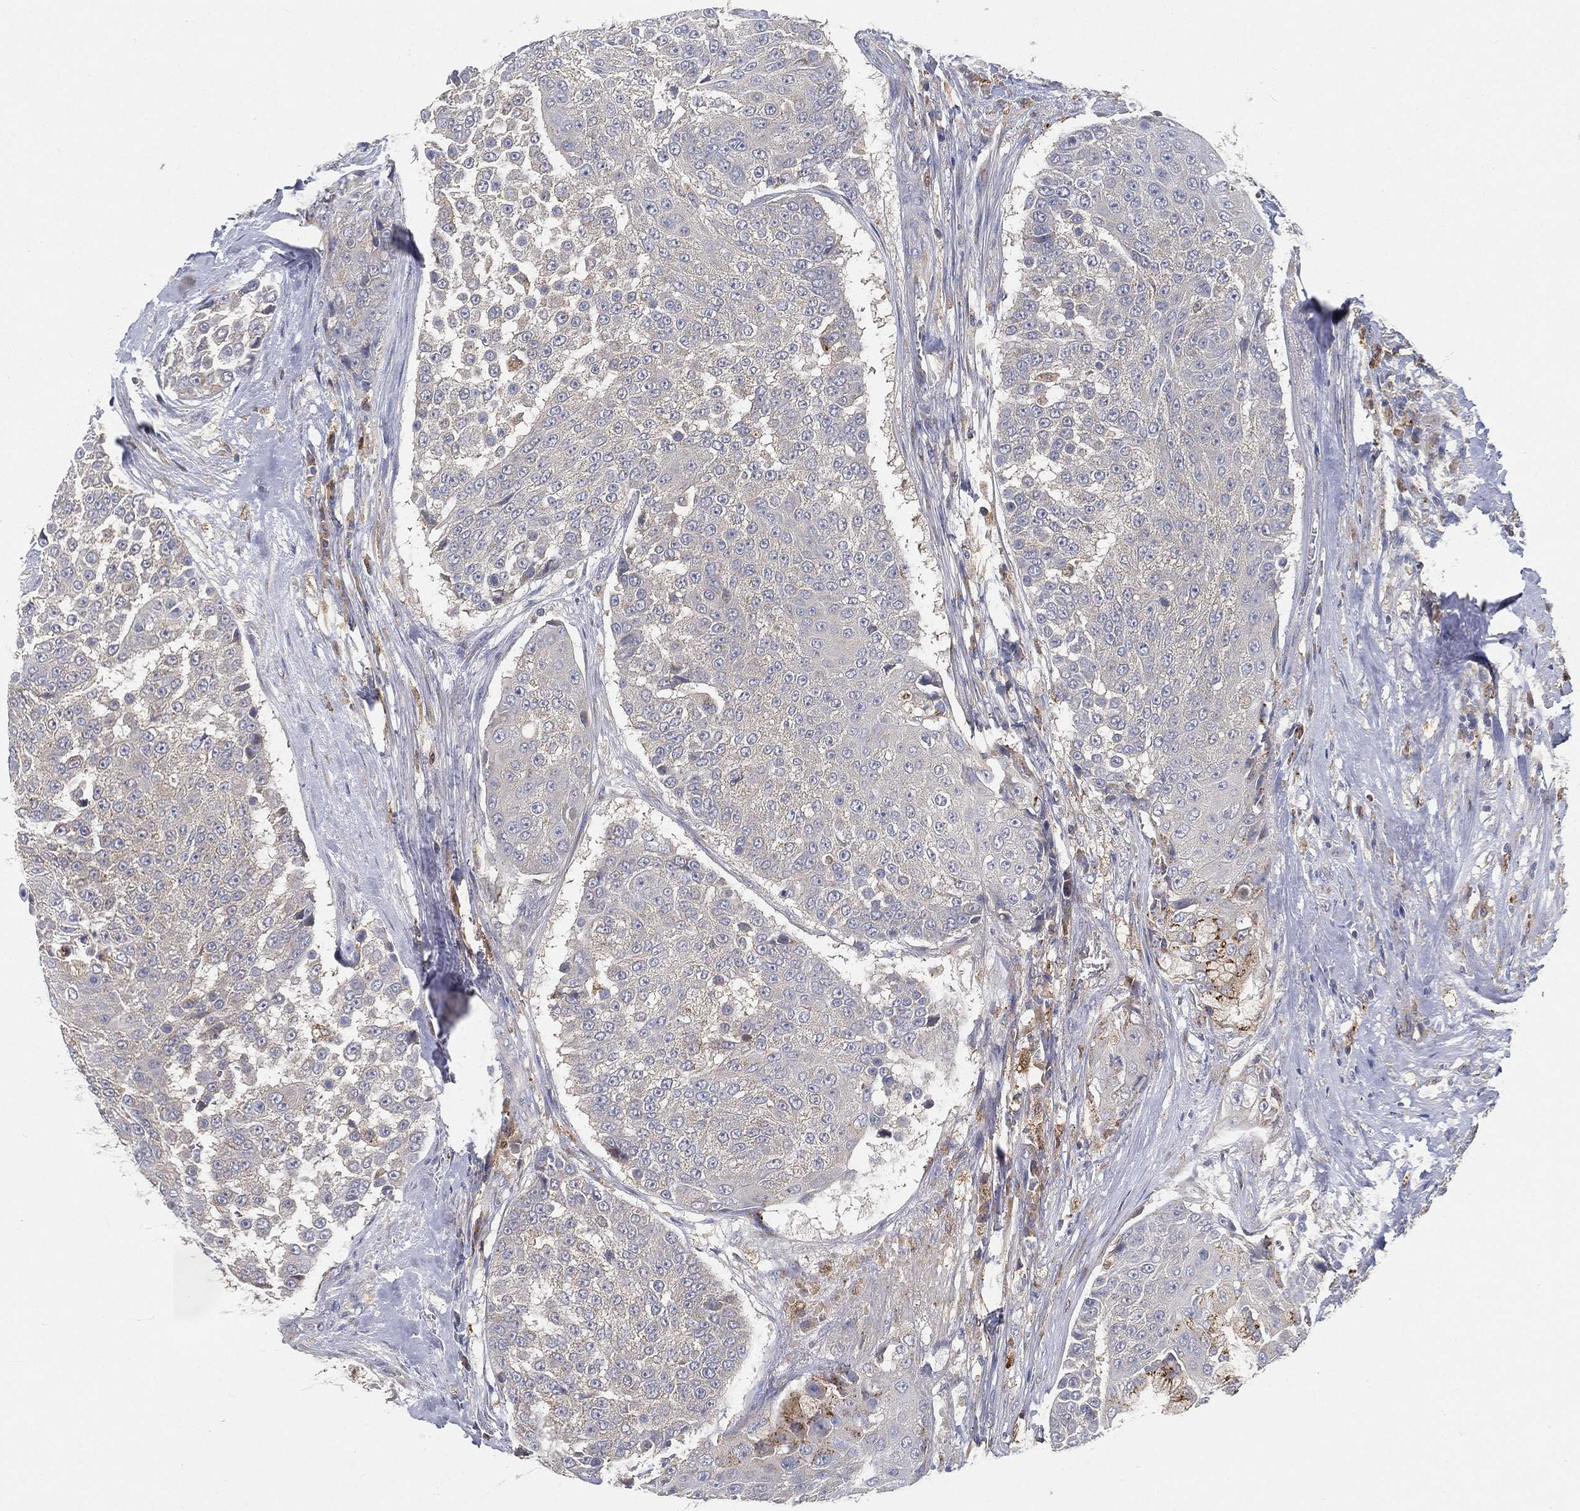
{"staining": {"intensity": "negative", "quantity": "none", "location": "none"}, "tissue": "urothelial cancer", "cell_type": "Tumor cells", "image_type": "cancer", "snomed": [{"axis": "morphology", "description": "Urothelial carcinoma, High grade"}, {"axis": "topography", "description": "Urinary bladder"}], "caption": "Immunohistochemistry of human urothelial cancer demonstrates no staining in tumor cells.", "gene": "CTSL", "patient": {"sex": "female", "age": 63}}